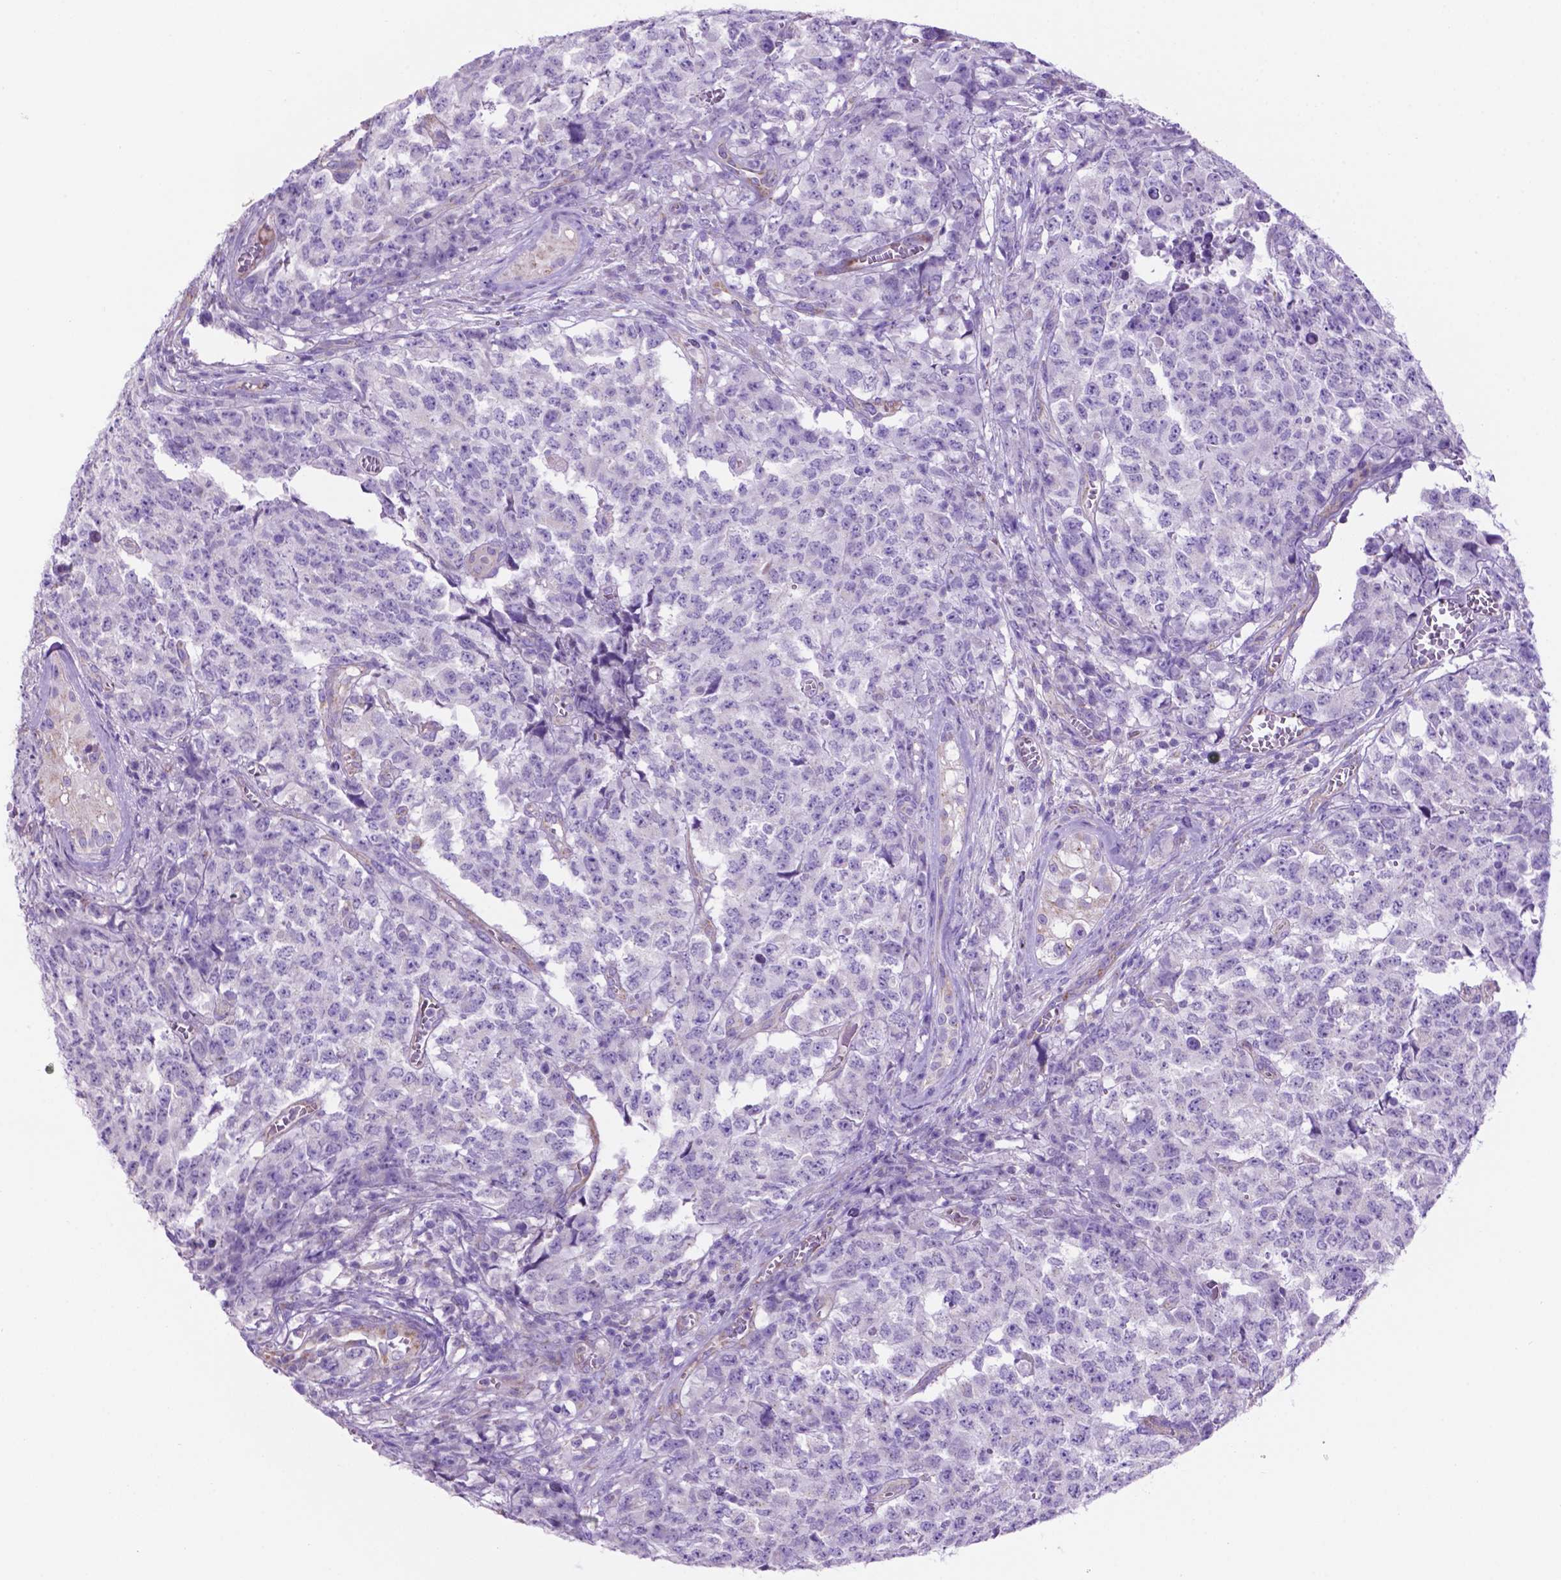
{"staining": {"intensity": "negative", "quantity": "none", "location": "none"}, "tissue": "testis cancer", "cell_type": "Tumor cells", "image_type": "cancer", "snomed": [{"axis": "morphology", "description": "Carcinoma, Embryonal, NOS"}, {"axis": "topography", "description": "Testis"}], "caption": "This is a photomicrograph of IHC staining of embryonal carcinoma (testis), which shows no positivity in tumor cells. (DAB (3,3'-diaminobenzidine) immunohistochemistry visualized using brightfield microscopy, high magnification).", "gene": "TMEM121B", "patient": {"sex": "male", "age": 23}}